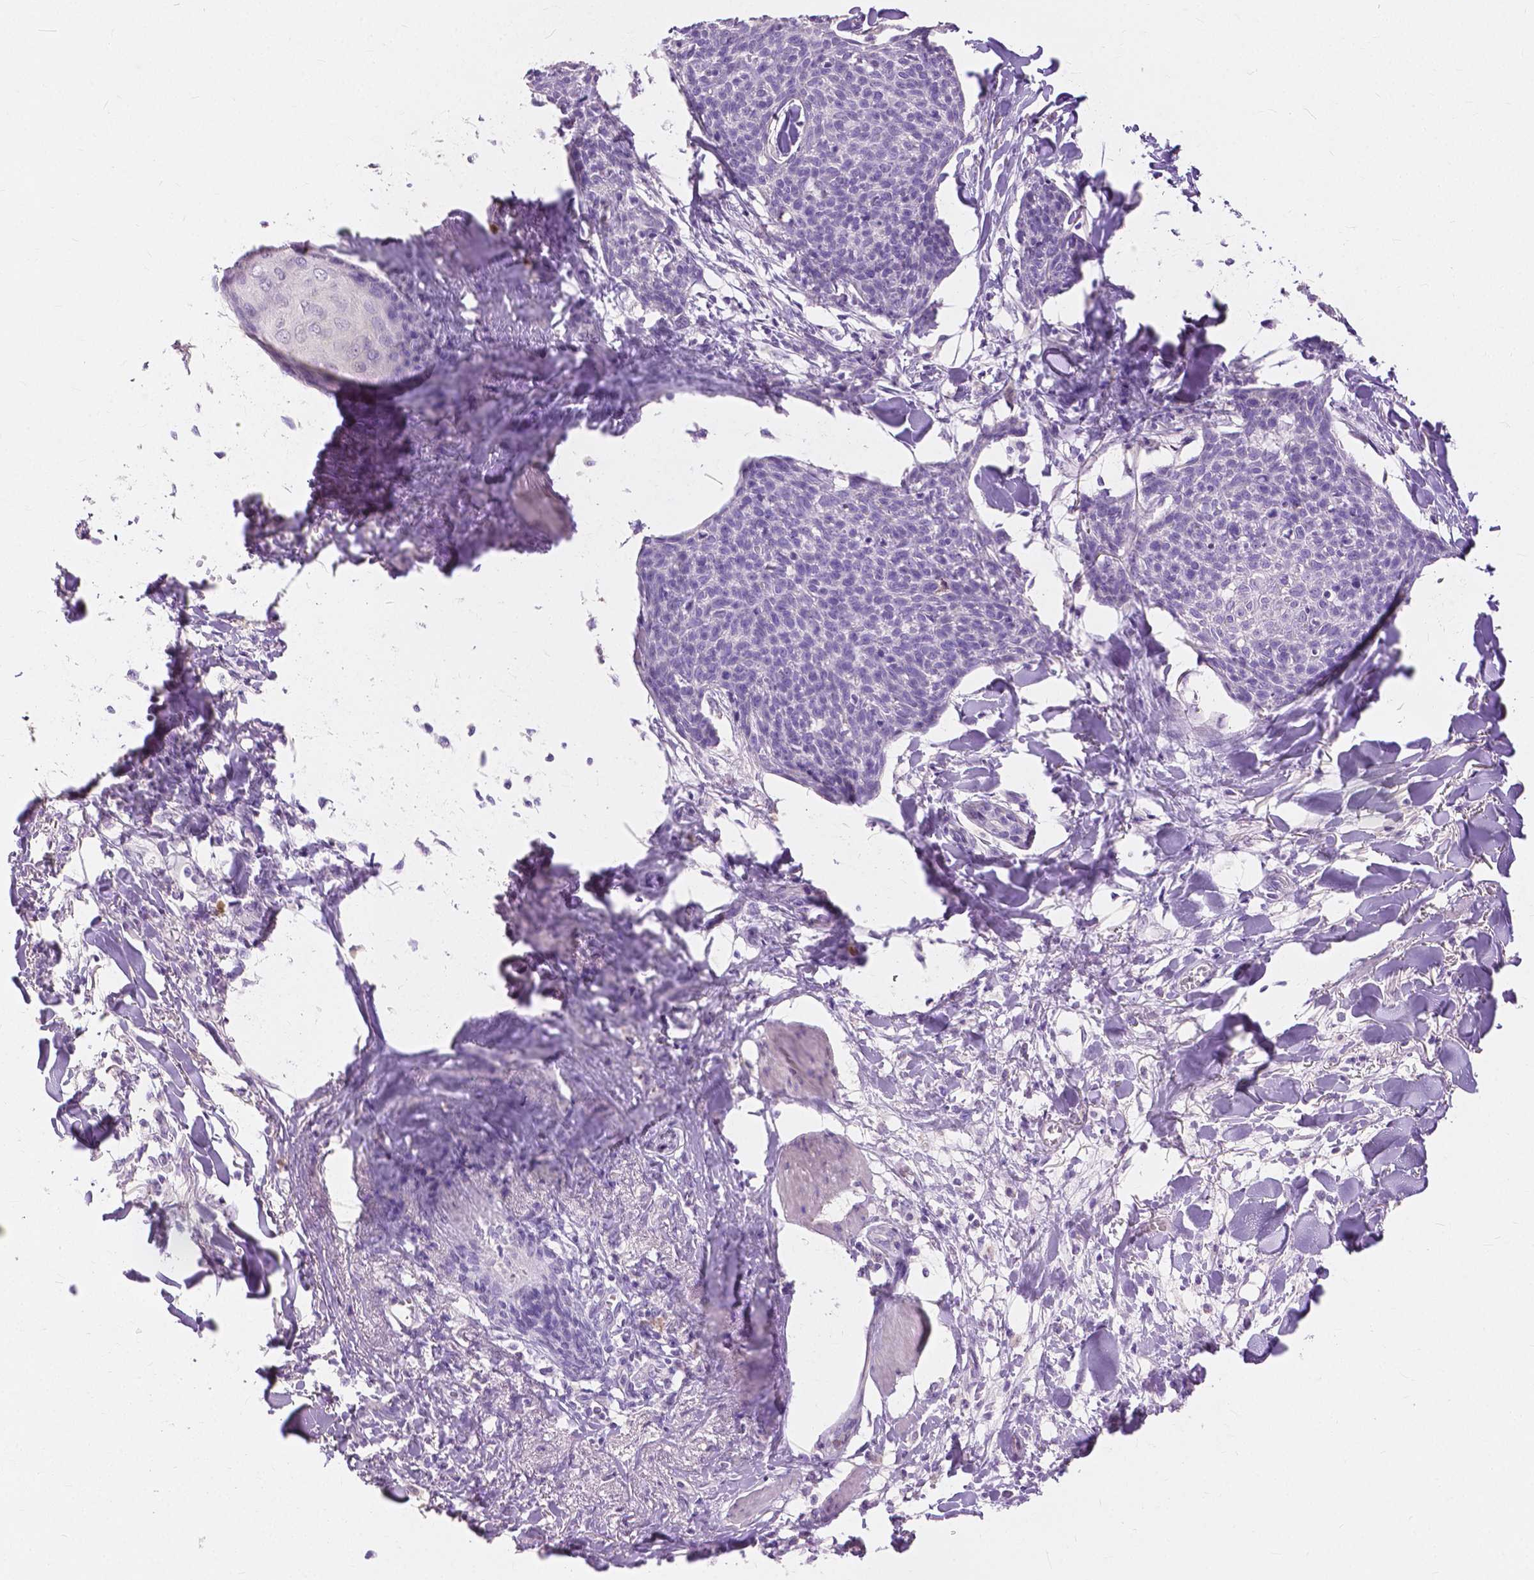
{"staining": {"intensity": "negative", "quantity": "none", "location": "none"}, "tissue": "skin cancer", "cell_type": "Tumor cells", "image_type": "cancer", "snomed": [{"axis": "morphology", "description": "Squamous cell carcinoma, NOS"}, {"axis": "topography", "description": "Skin"}, {"axis": "topography", "description": "Vulva"}], "caption": "Skin squamous cell carcinoma was stained to show a protein in brown. There is no significant expression in tumor cells.", "gene": "CXCR2", "patient": {"sex": "female", "age": 75}}